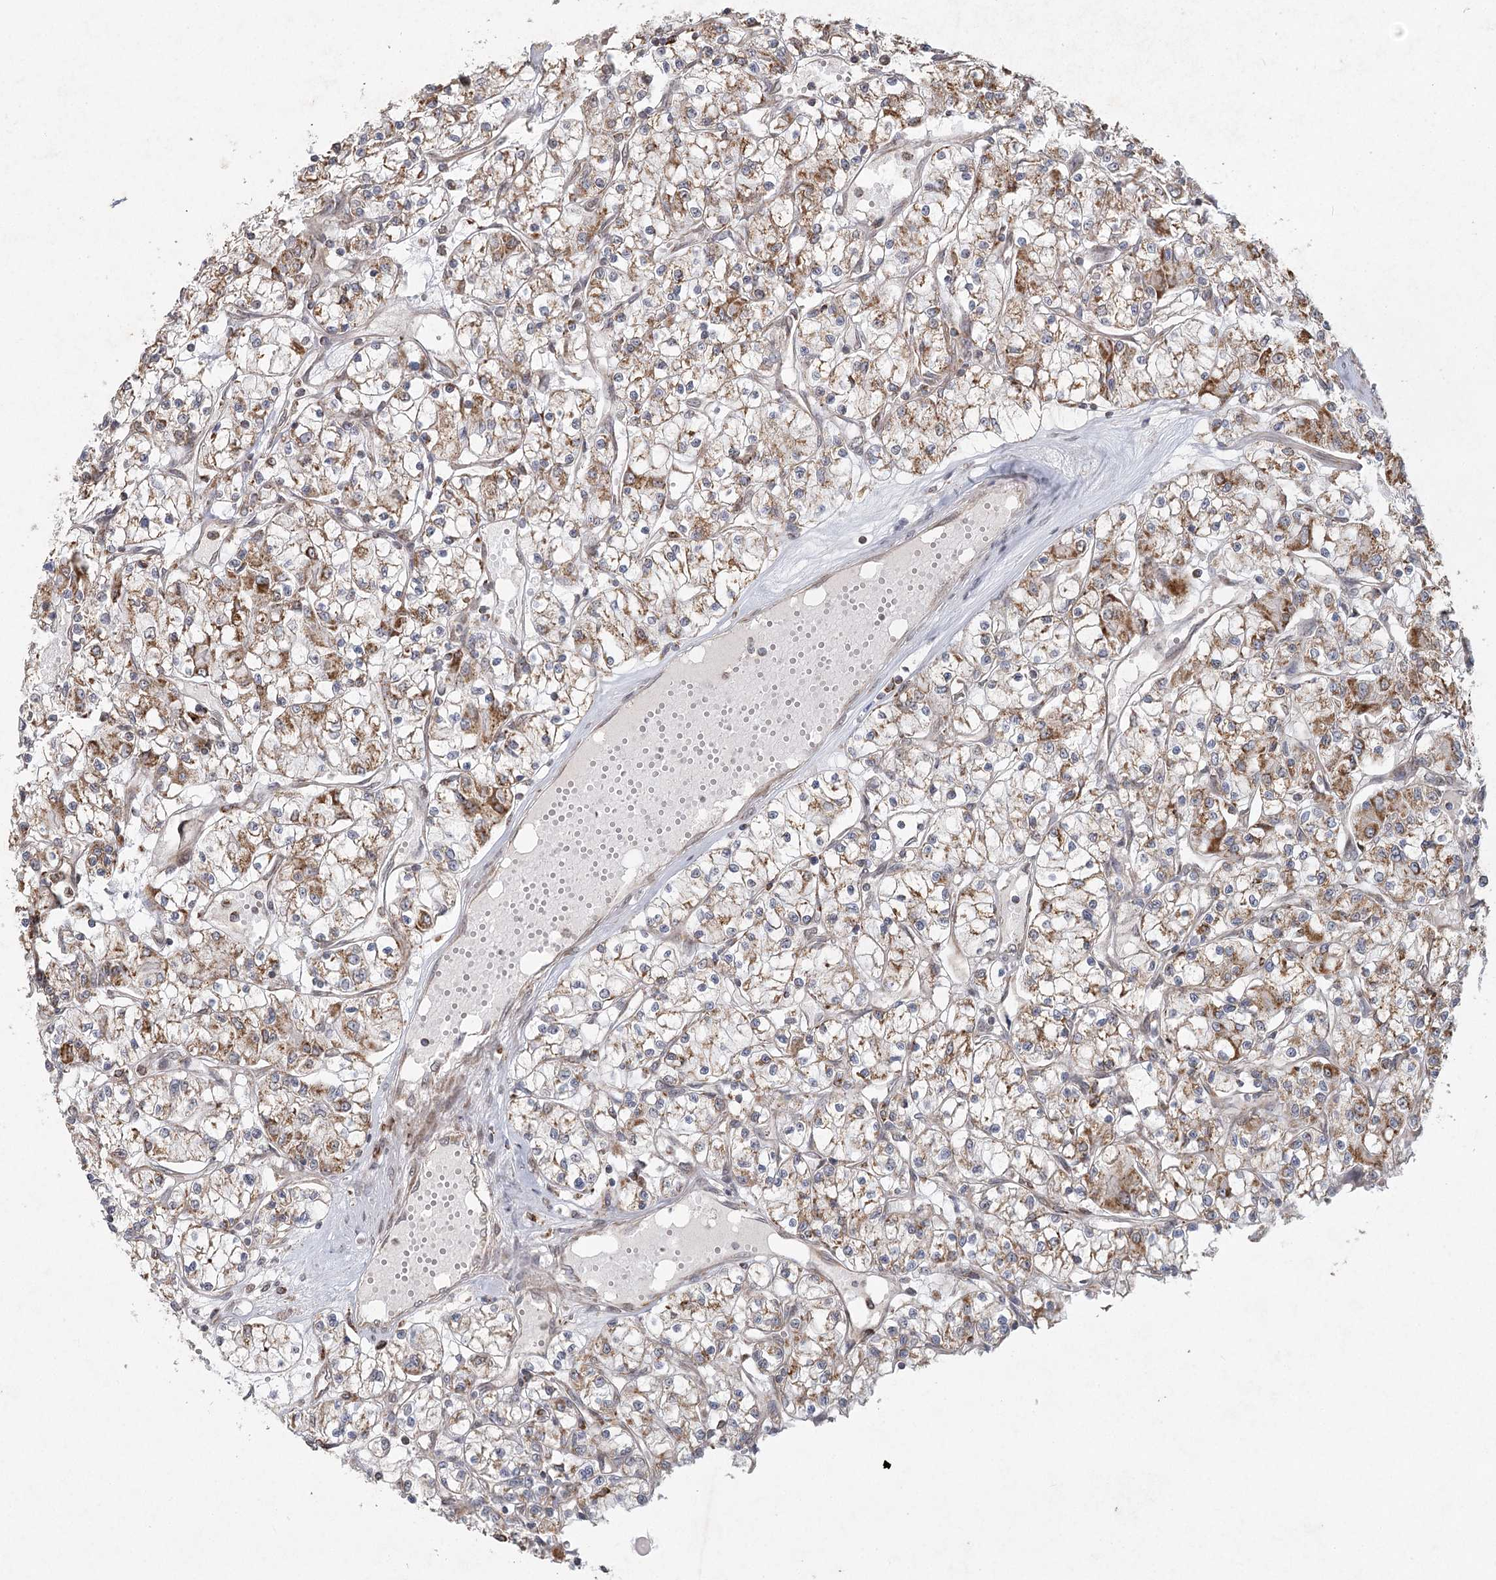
{"staining": {"intensity": "moderate", "quantity": ">75%", "location": "cytoplasmic/membranous"}, "tissue": "renal cancer", "cell_type": "Tumor cells", "image_type": "cancer", "snomed": [{"axis": "morphology", "description": "Adenocarcinoma, NOS"}, {"axis": "topography", "description": "Kidney"}], "caption": "Protein analysis of renal cancer (adenocarcinoma) tissue exhibits moderate cytoplasmic/membranous positivity in about >75% of tumor cells. (Brightfield microscopy of DAB IHC at high magnification).", "gene": "LACTB", "patient": {"sex": "female", "age": 59}}